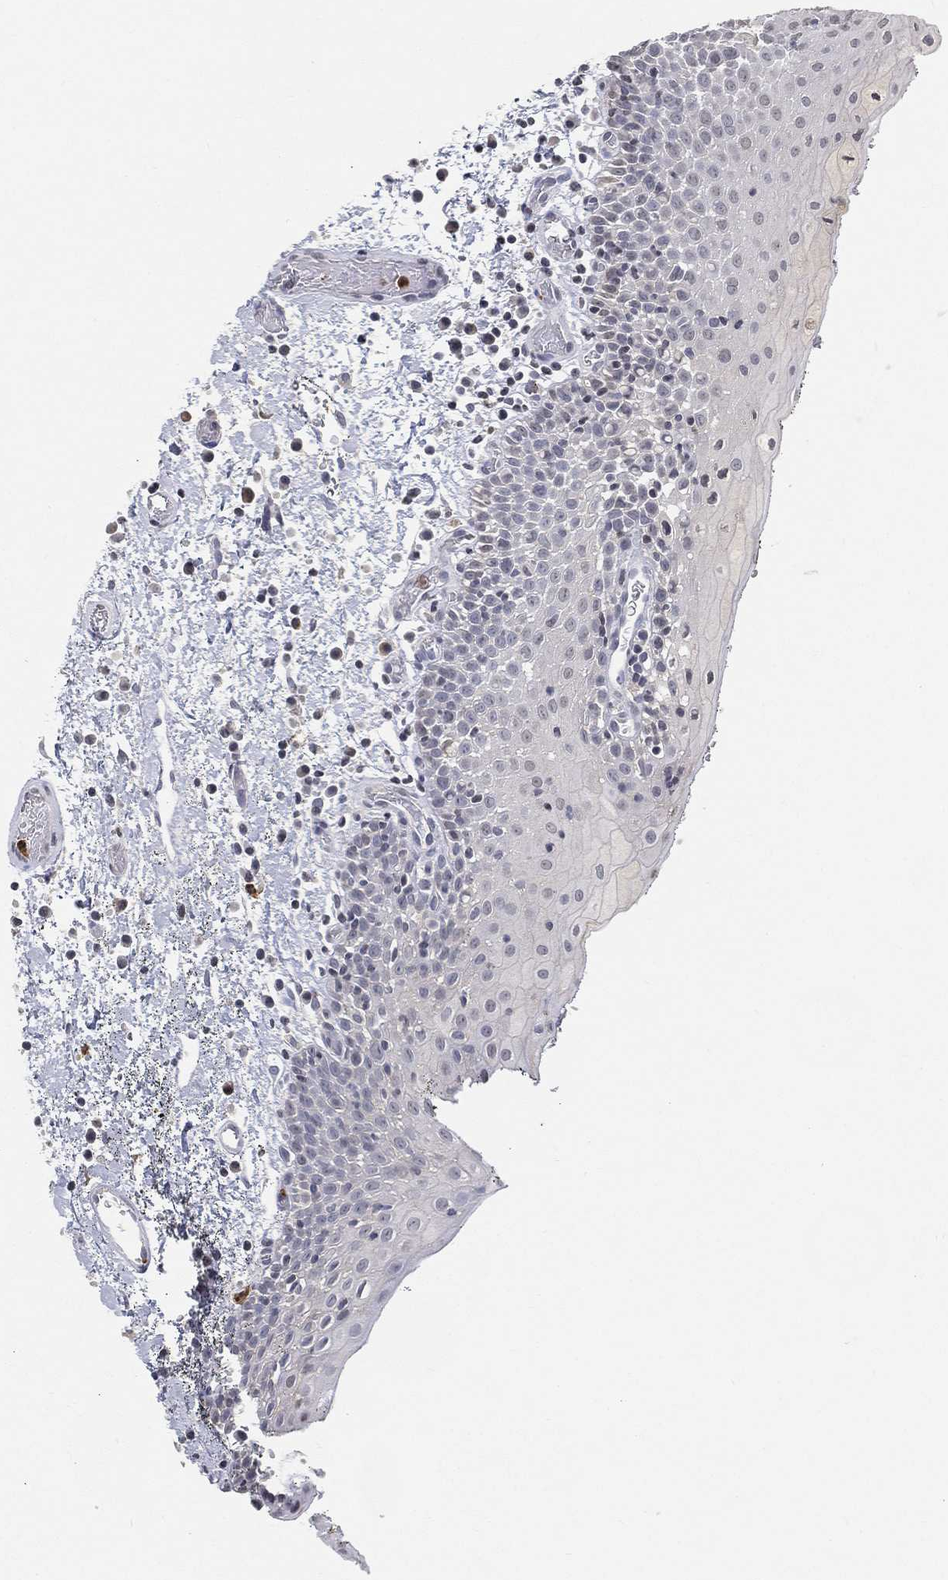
{"staining": {"intensity": "negative", "quantity": "none", "location": "none"}, "tissue": "oral mucosa", "cell_type": "Squamous epithelial cells", "image_type": "normal", "snomed": [{"axis": "morphology", "description": "Normal tissue, NOS"}, {"axis": "morphology", "description": "Squamous cell carcinoma, NOS"}, {"axis": "topography", "description": "Oral tissue"}, {"axis": "topography", "description": "Tounge, NOS"}, {"axis": "topography", "description": "Head-Neck"}], "caption": "IHC micrograph of unremarkable human oral mucosa stained for a protein (brown), which demonstrates no expression in squamous epithelial cells.", "gene": "ARG1", "patient": {"sex": "female", "age": 80}}